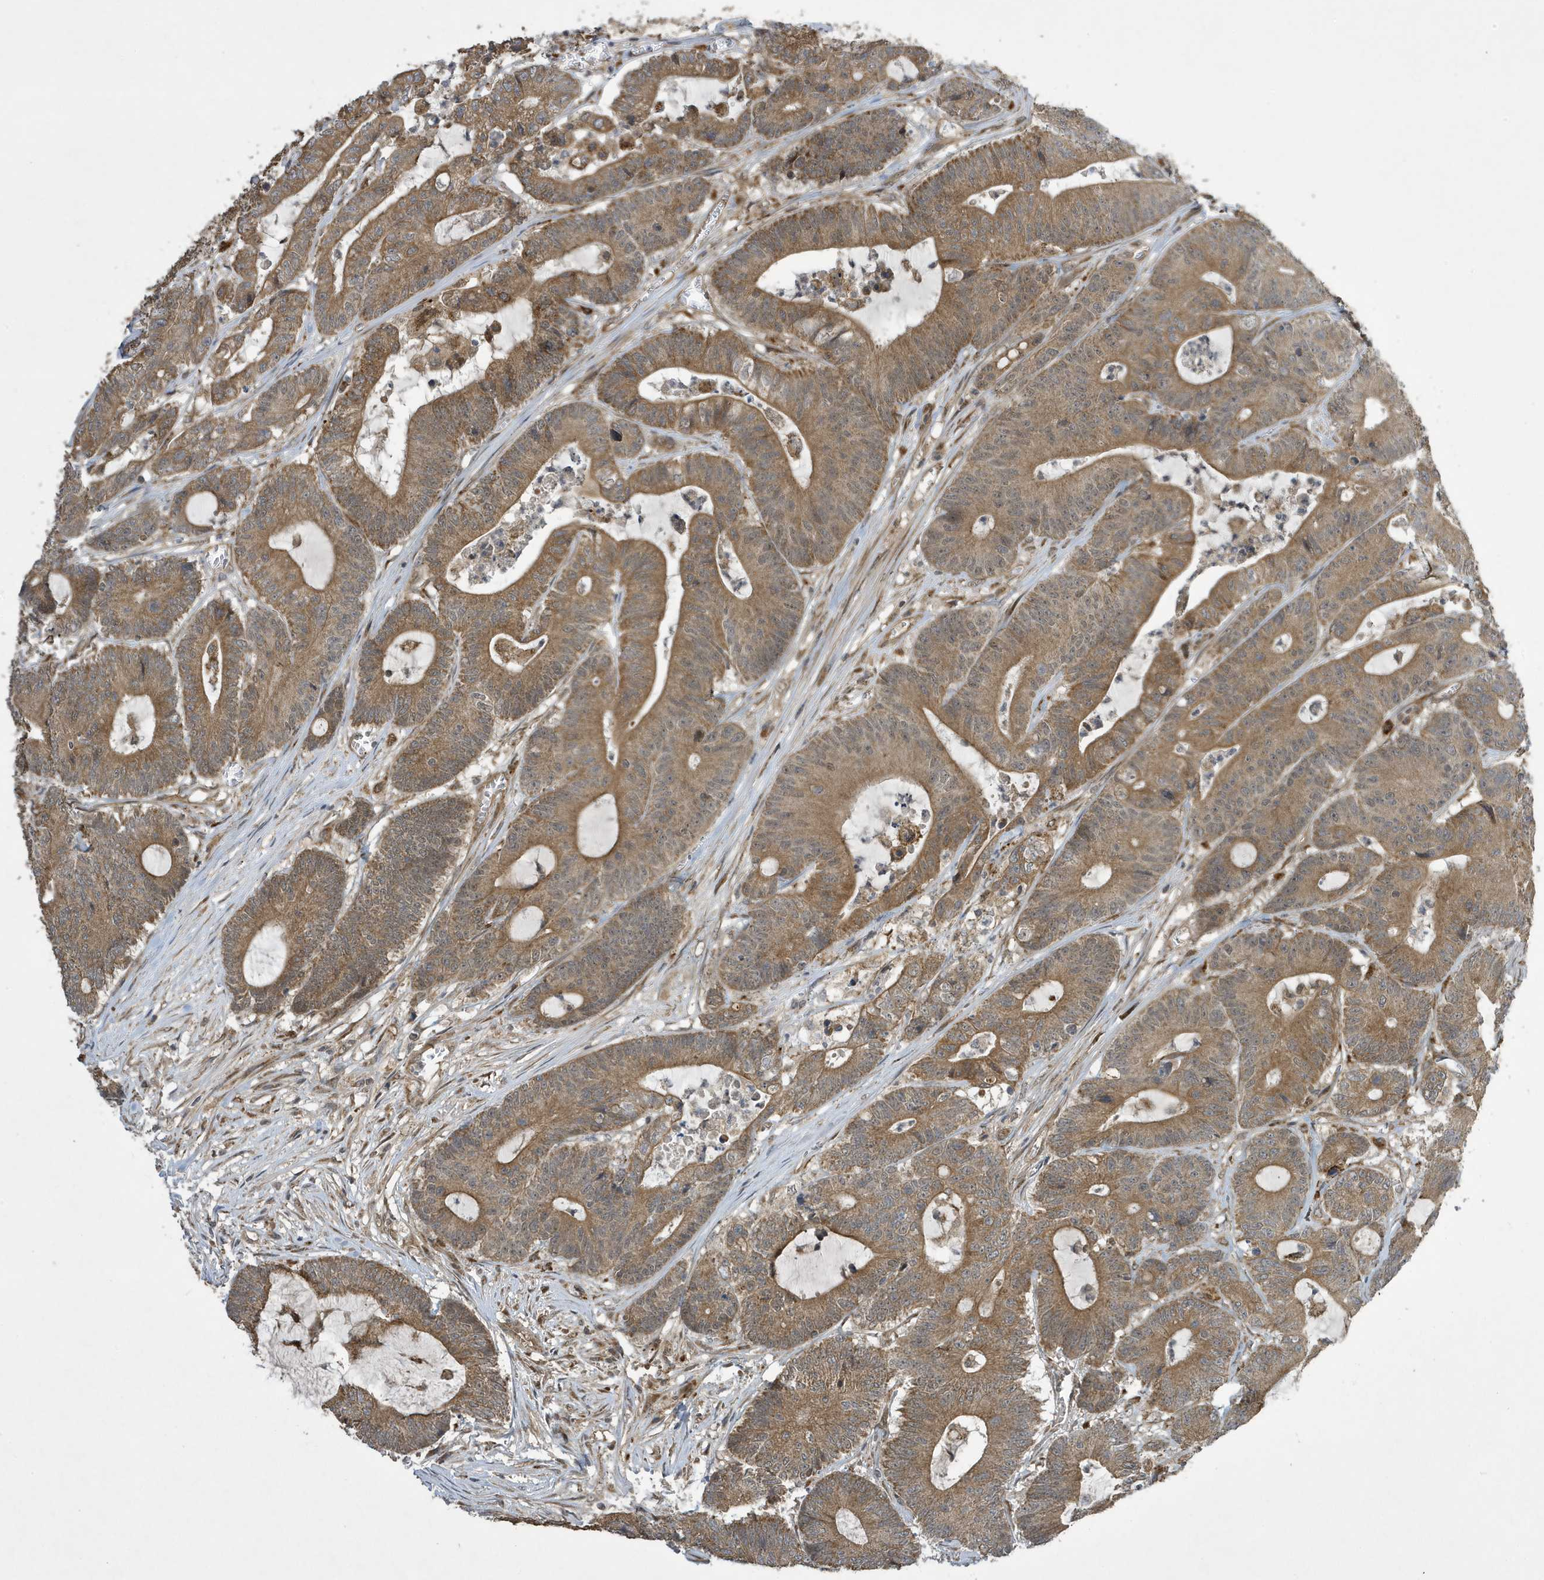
{"staining": {"intensity": "moderate", "quantity": ">75%", "location": "cytoplasmic/membranous"}, "tissue": "colorectal cancer", "cell_type": "Tumor cells", "image_type": "cancer", "snomed": [{"axis": "morphology", "description": "Adenocarcinoma, NOS"}, {"axis": "topography", "description": "Colon"}], "caption": "Immunohistochemistry (IHC) of human colorectal cancer displays medium levels of moderate cytoplasmic/membranous staining in about >75% of tumor cells.", "gene": "NCOA7", "patient": {"sex": "female", "age": 84}}